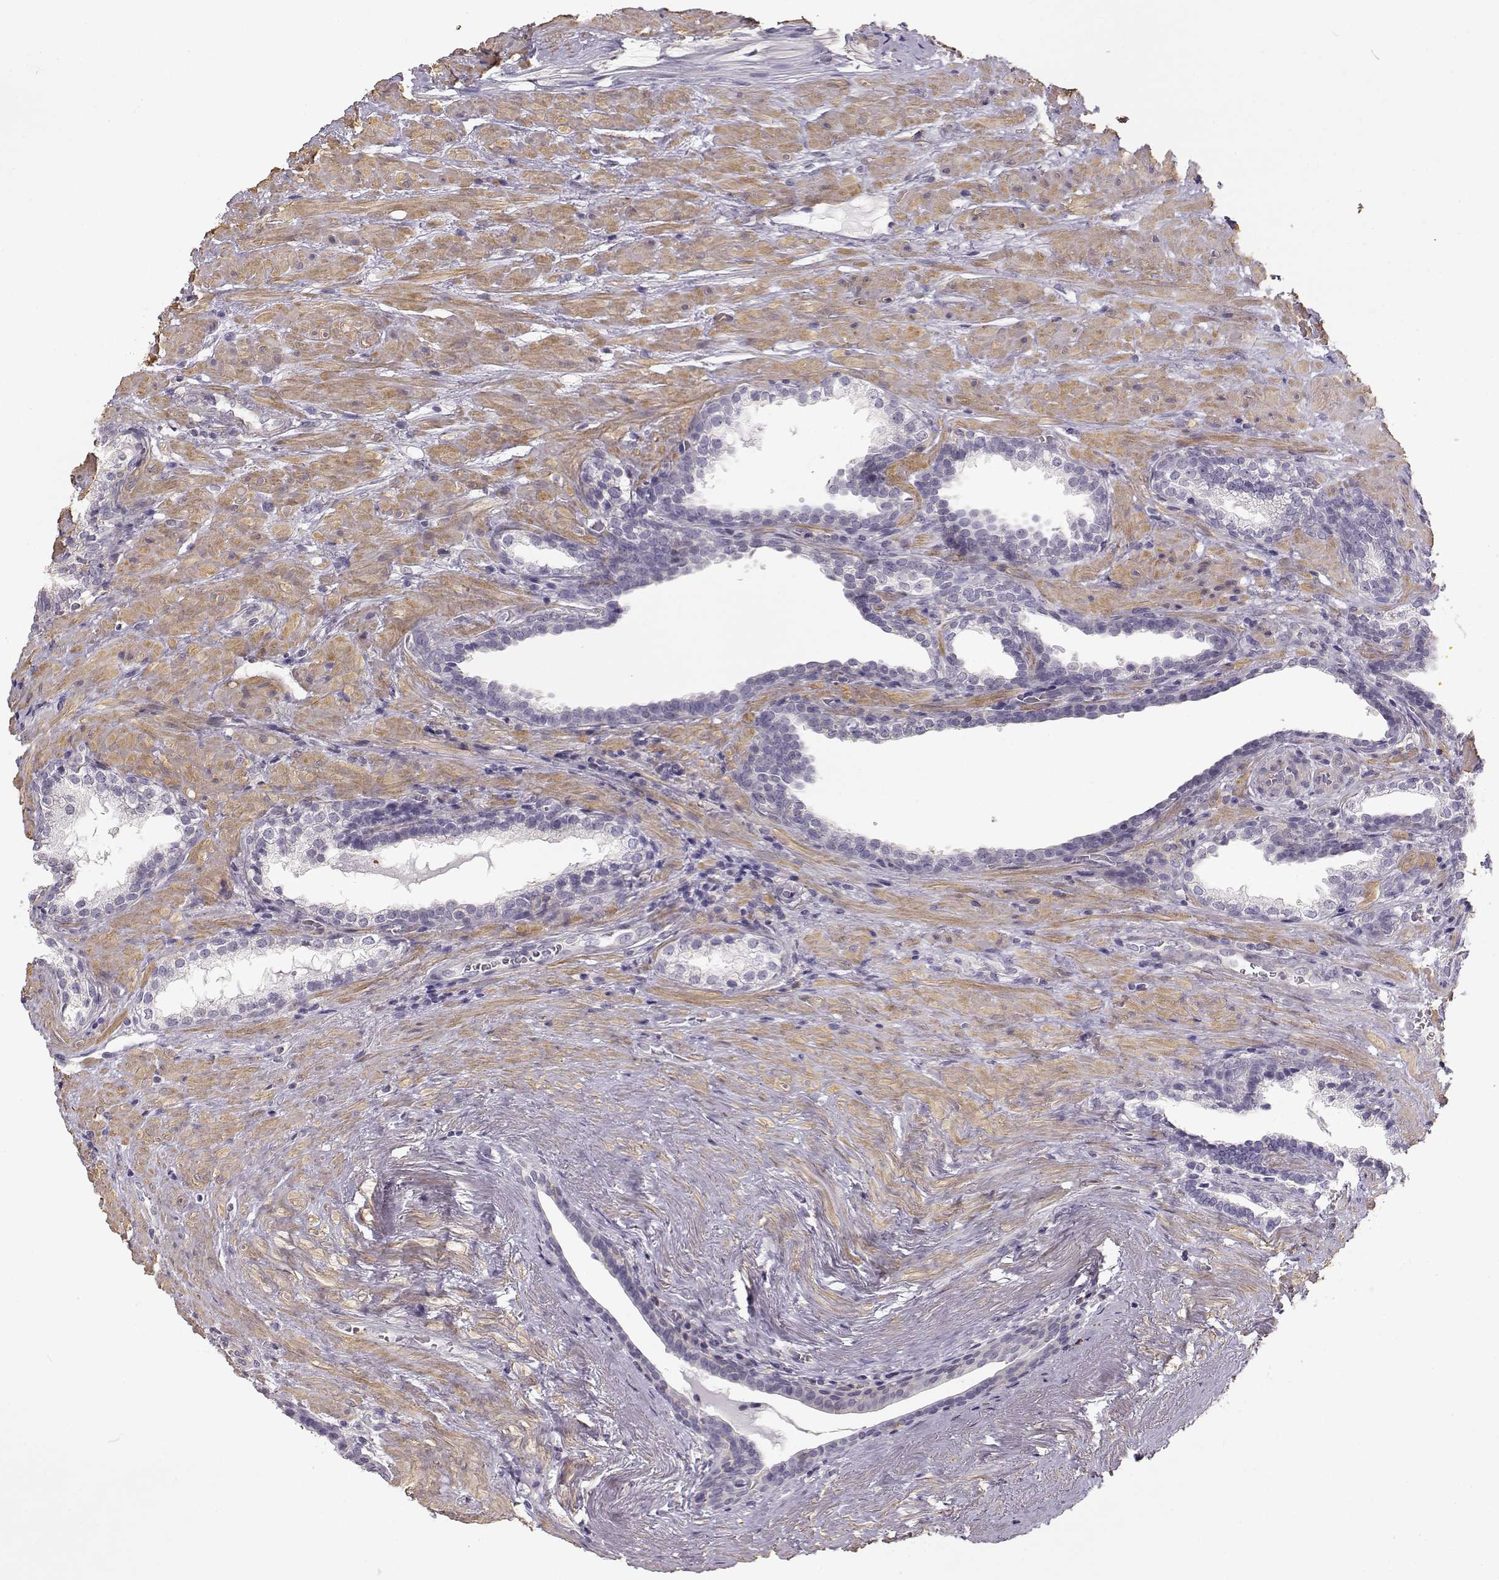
{"staining": {"intensity": "negative", "quantity": "none", "location": "none"}, "tissue": "prostate cancer", "cell_type": "Tumor cells", "image_type": "cancer", "snomed": [{"axis": "morphology", "description": "Adenocarcinoma, NOS"}, {"axis": "topography", "description": "Prostate and seminal vesicle, NOS"}], "caption": "This is an immunohistochemistry (IHC) histopathology image of human prostate cancer. There is no positivity in tumor cells.", "gene": "DAPL1", "patient": {"sex": "male", "age": 63}}